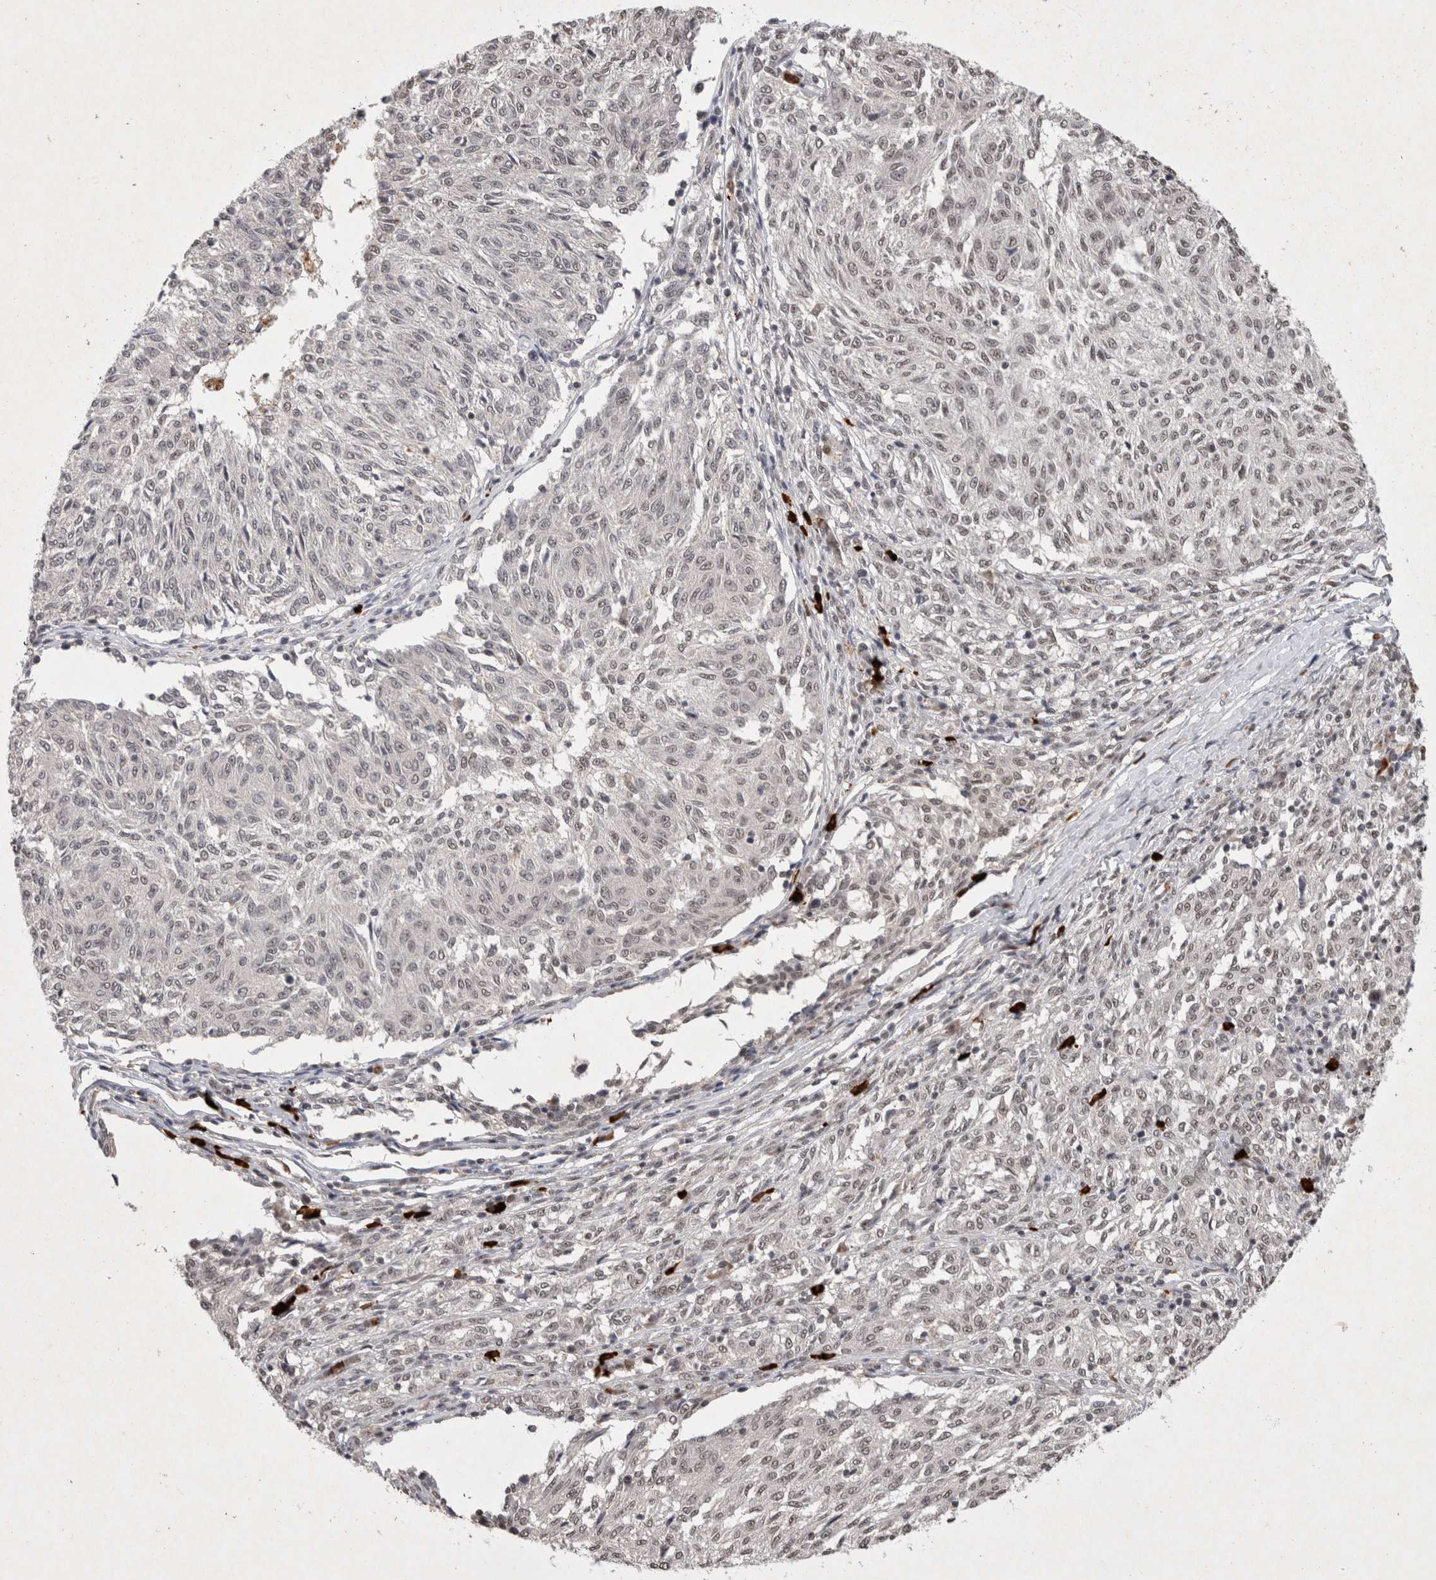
{"staining": {"intensity": "weak", "quantity": "25%-75%", "location": "nuclear"}, "tissue": "melanoma", "cell_type": "Tumor cells", "image_type": "cancer", "snomed": [{"axis": "morphology", "description": "Malignant melanoma, NOS"}, {"axis": "topography", "description": "Skin"}], "caption": "Malignant melanoma was stained to show a protein in brown. There is low levels of weak nuclear expression in approximately 25%-75% of tumor cells.", "gene": "XRCC5", "patient": {"sex": "female", "age": 72}}